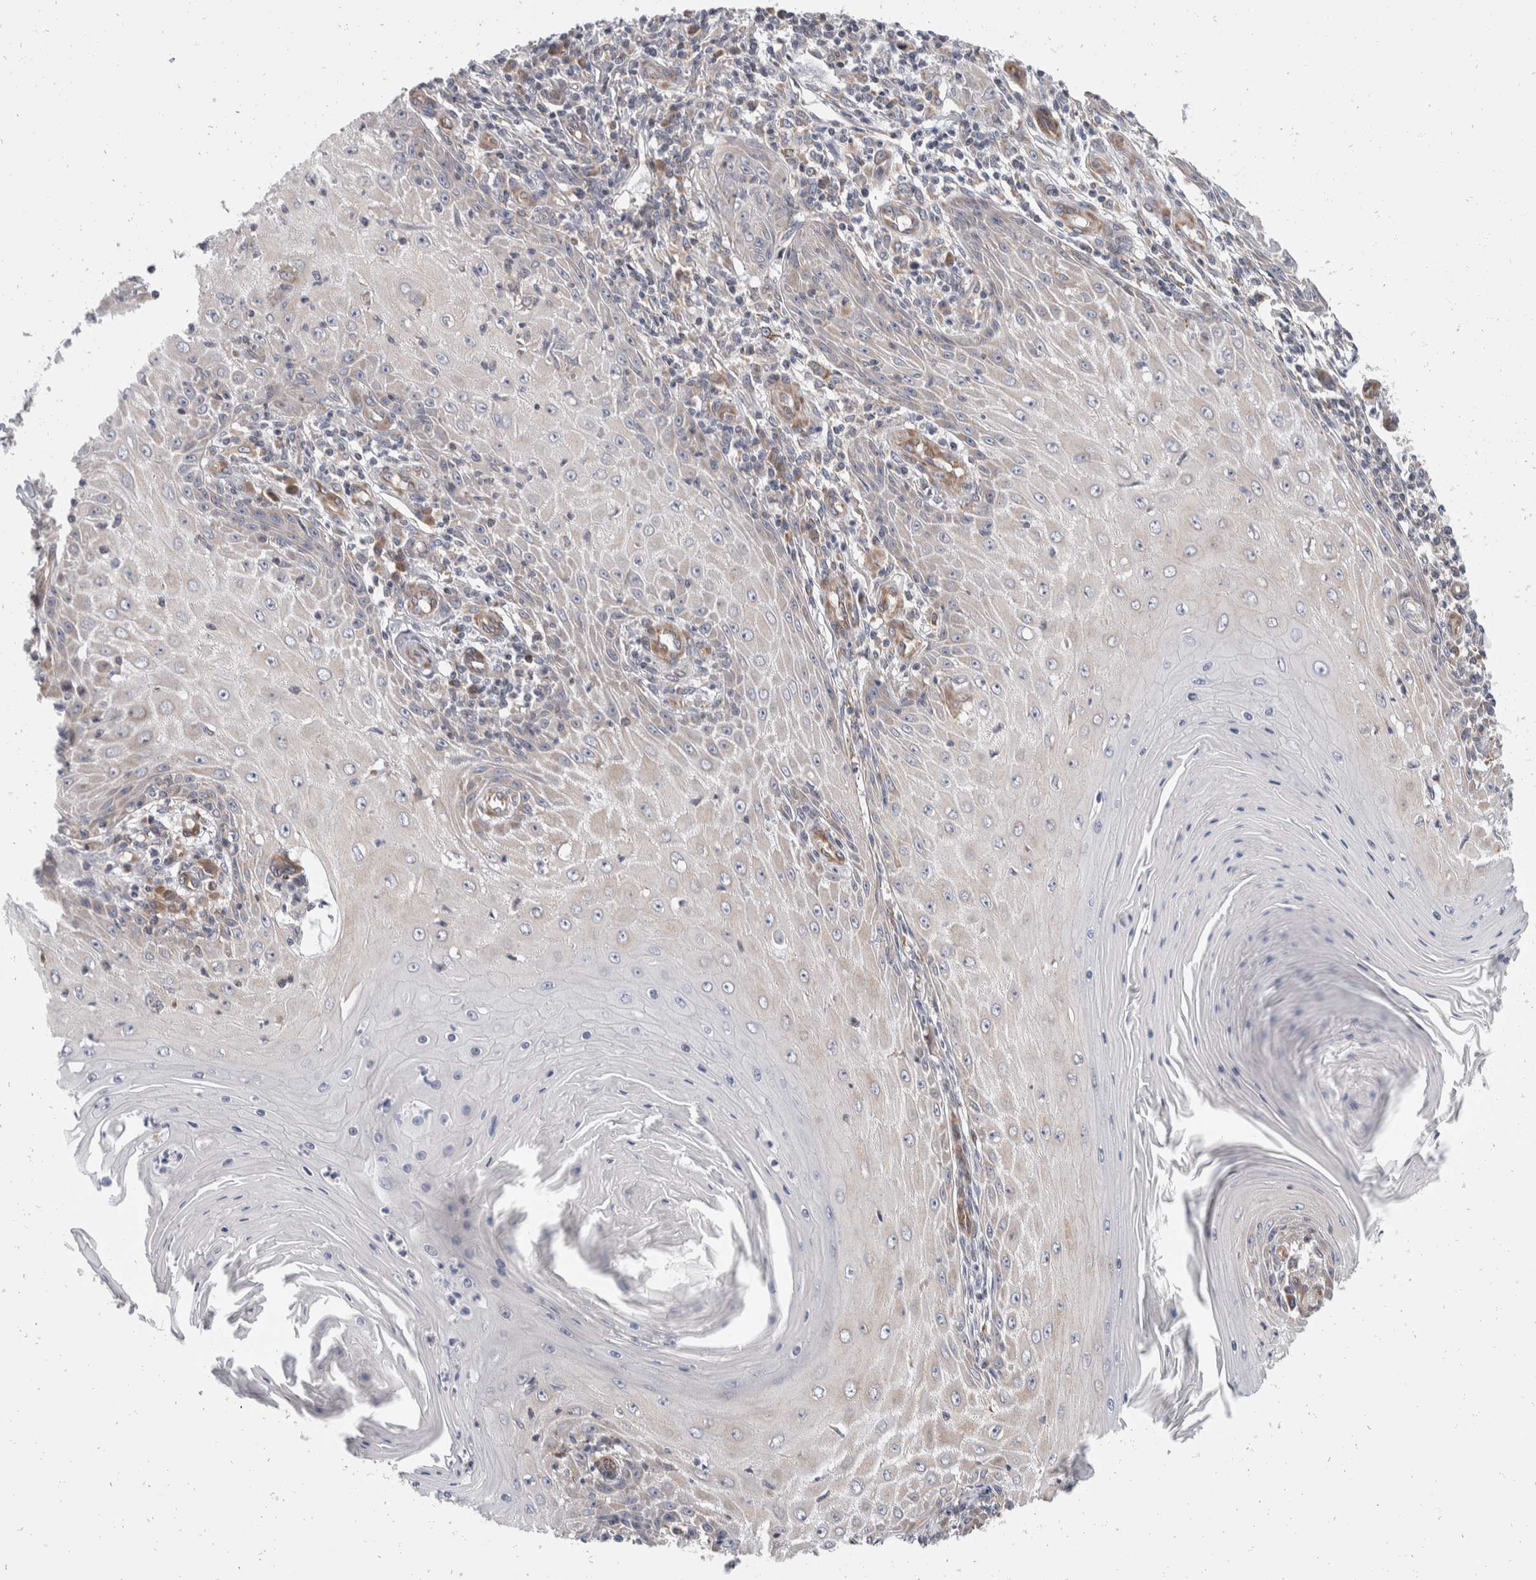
{"staining": {"intensity": "negative", "quantity": "none", "location": "none"}, "tissue": "skin cancer", "cell_type": "Tumor cells", "image_type": "cancer", "snomed": [{"axis": "morphology", "description": "Squamous cell carcinoma, NOS"}, {"axis": "topography", "description": "Skin"}], "caption": "Immunohistochemistry image of neoplastic tissue: human skin cancer stained with DAB (3,3'-diaminobenzidine) displays no significant protein positivity in tumor cells. The staining is performed using DAB brown chromogen with nuclei counter-stained in using hematoxylin.", "gene": "TMEM245", "patient": {"sex": "female", "age": 73}}